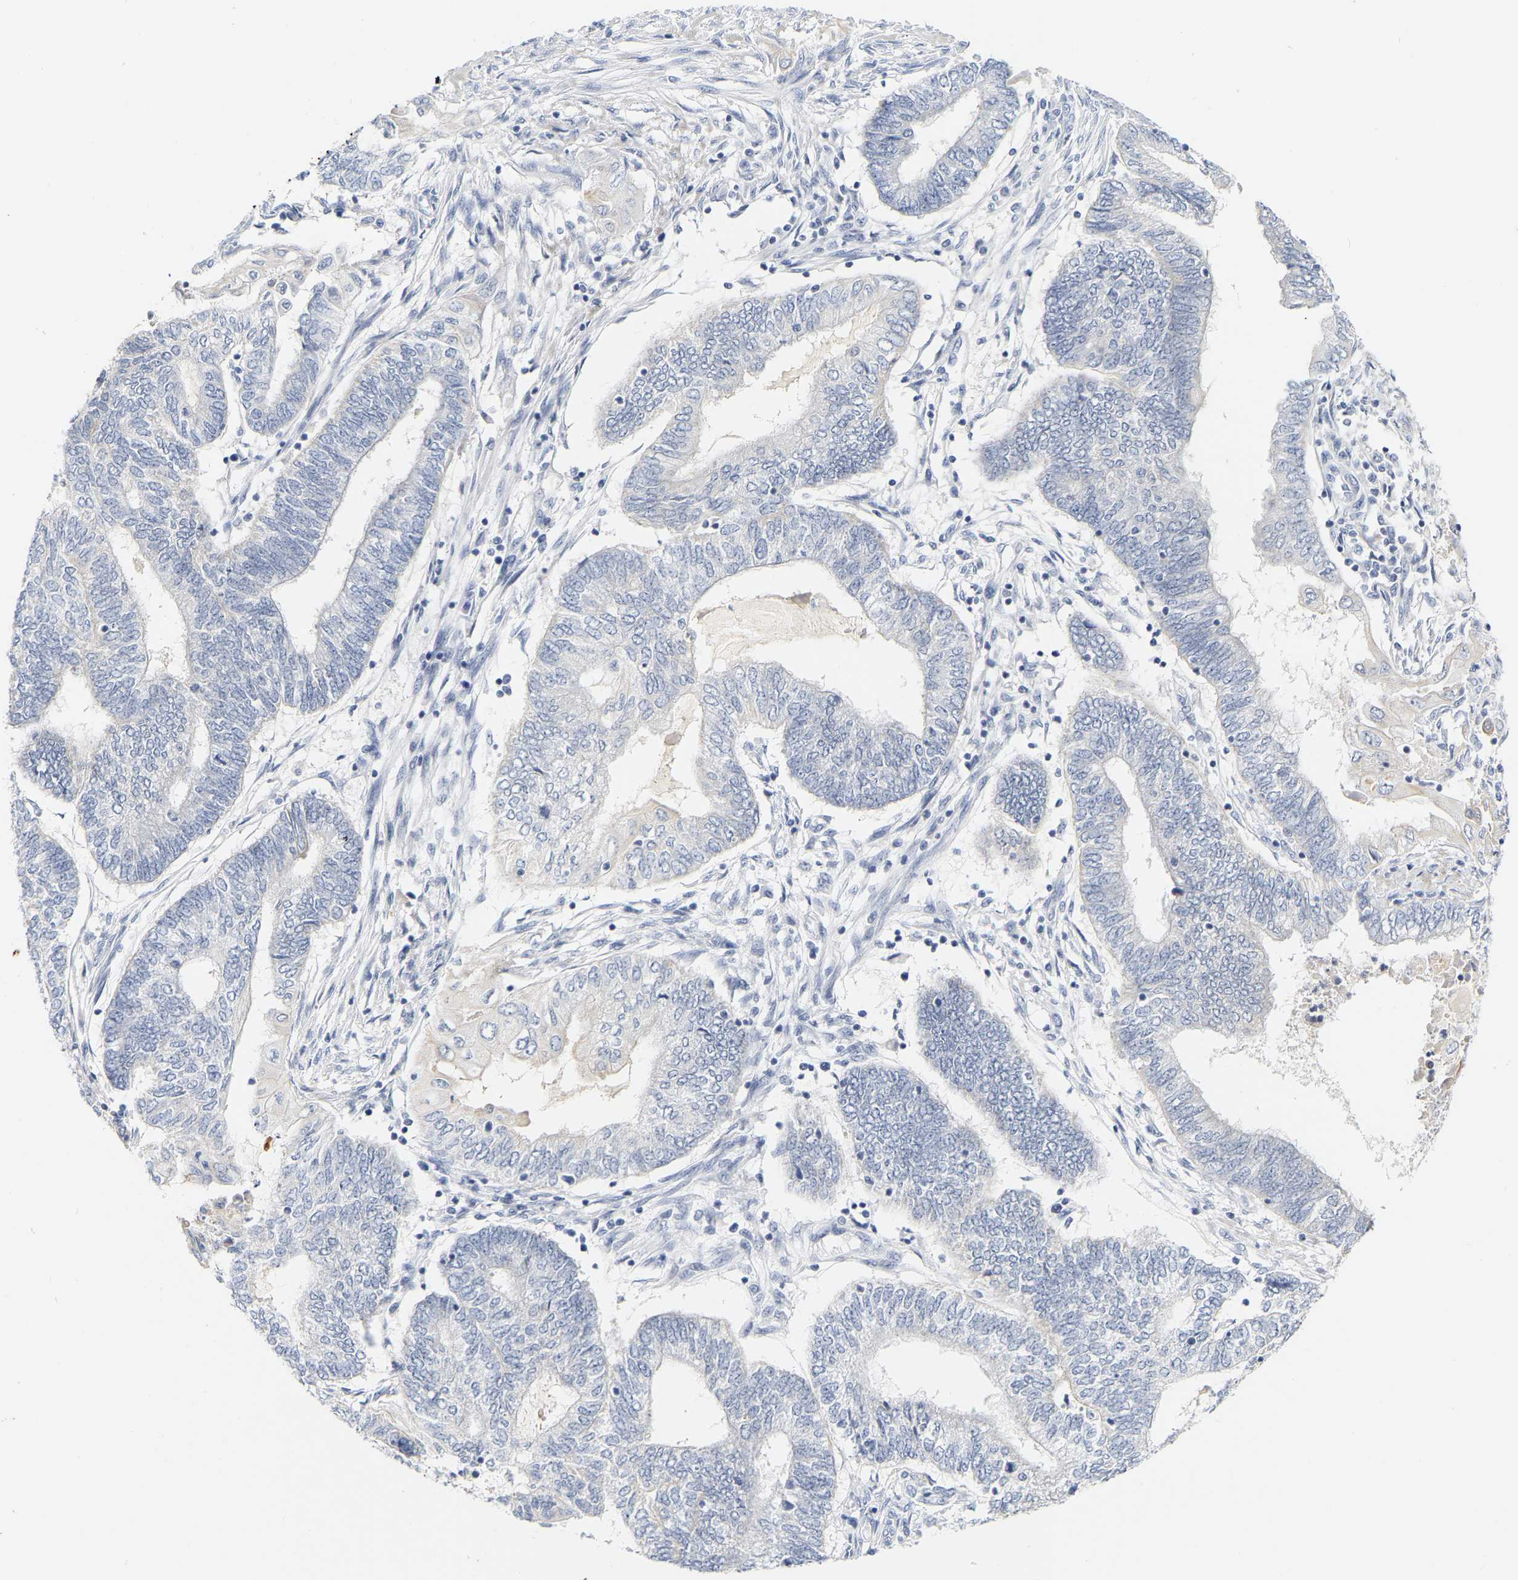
{"staining": {"intensity": "negative", "quantity": "none", "location": "none"}, "tissue": "endometrial cancer", "cell_type": "Tumor cells", "image_type": "cancer", "snomed": [{"axis": "morphology", "description": "Adenocarcinoma, NOS"}, {"axis": "topography", "description": "Uterus"}, {"axis": "topography", "description": "Endometrium"}], "caption": "Immunohistochemical staining of human endometrial adenocarcinoma shows no significant expression in tumor cells.", "gene": "KRT76", "patient": {"sex": "female", "age": 70}}